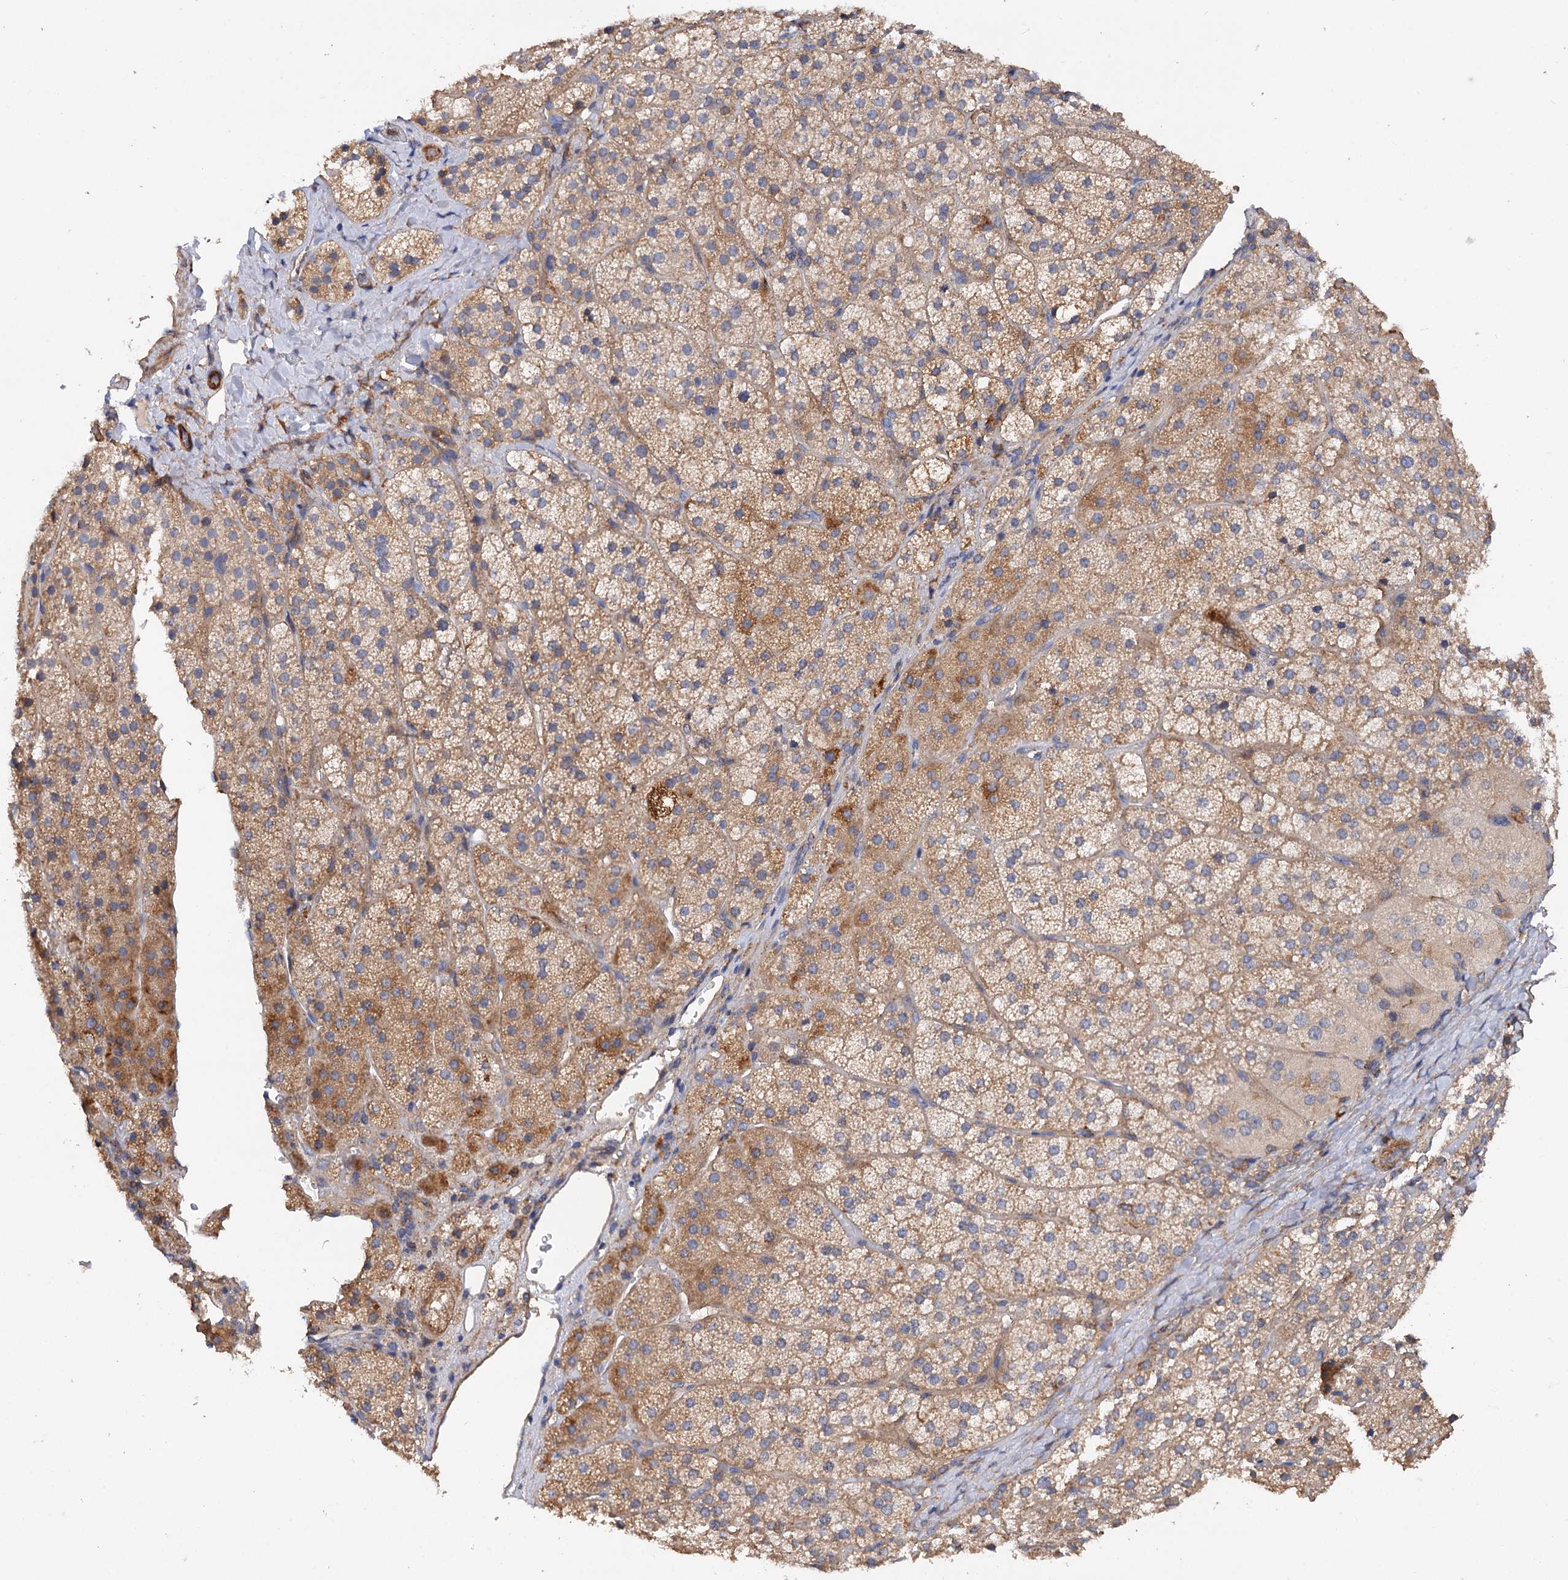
{"staining": {"intensity": "moderate", "quantity": ">75%", "location": "cytoplasmic/membranous"}, "tissue": "adrenal gland", "cell_type": "Glandular cells", "image_type": "normal", "snomed": [{"axis": "morphology", "description": "Normal tissue, NOS"}, {"axis": "topography", "description": "Adrenal gland"}], "caption": "The histopathology image displays immunohistochemical staining of unremarkable adrenal gland. There is moderate cytoplasmic/membranous expression is appreciated in approximately >75% of glandular cells.", "gene": "CSAD", "patient": {"sex": "female", "age": 44}}